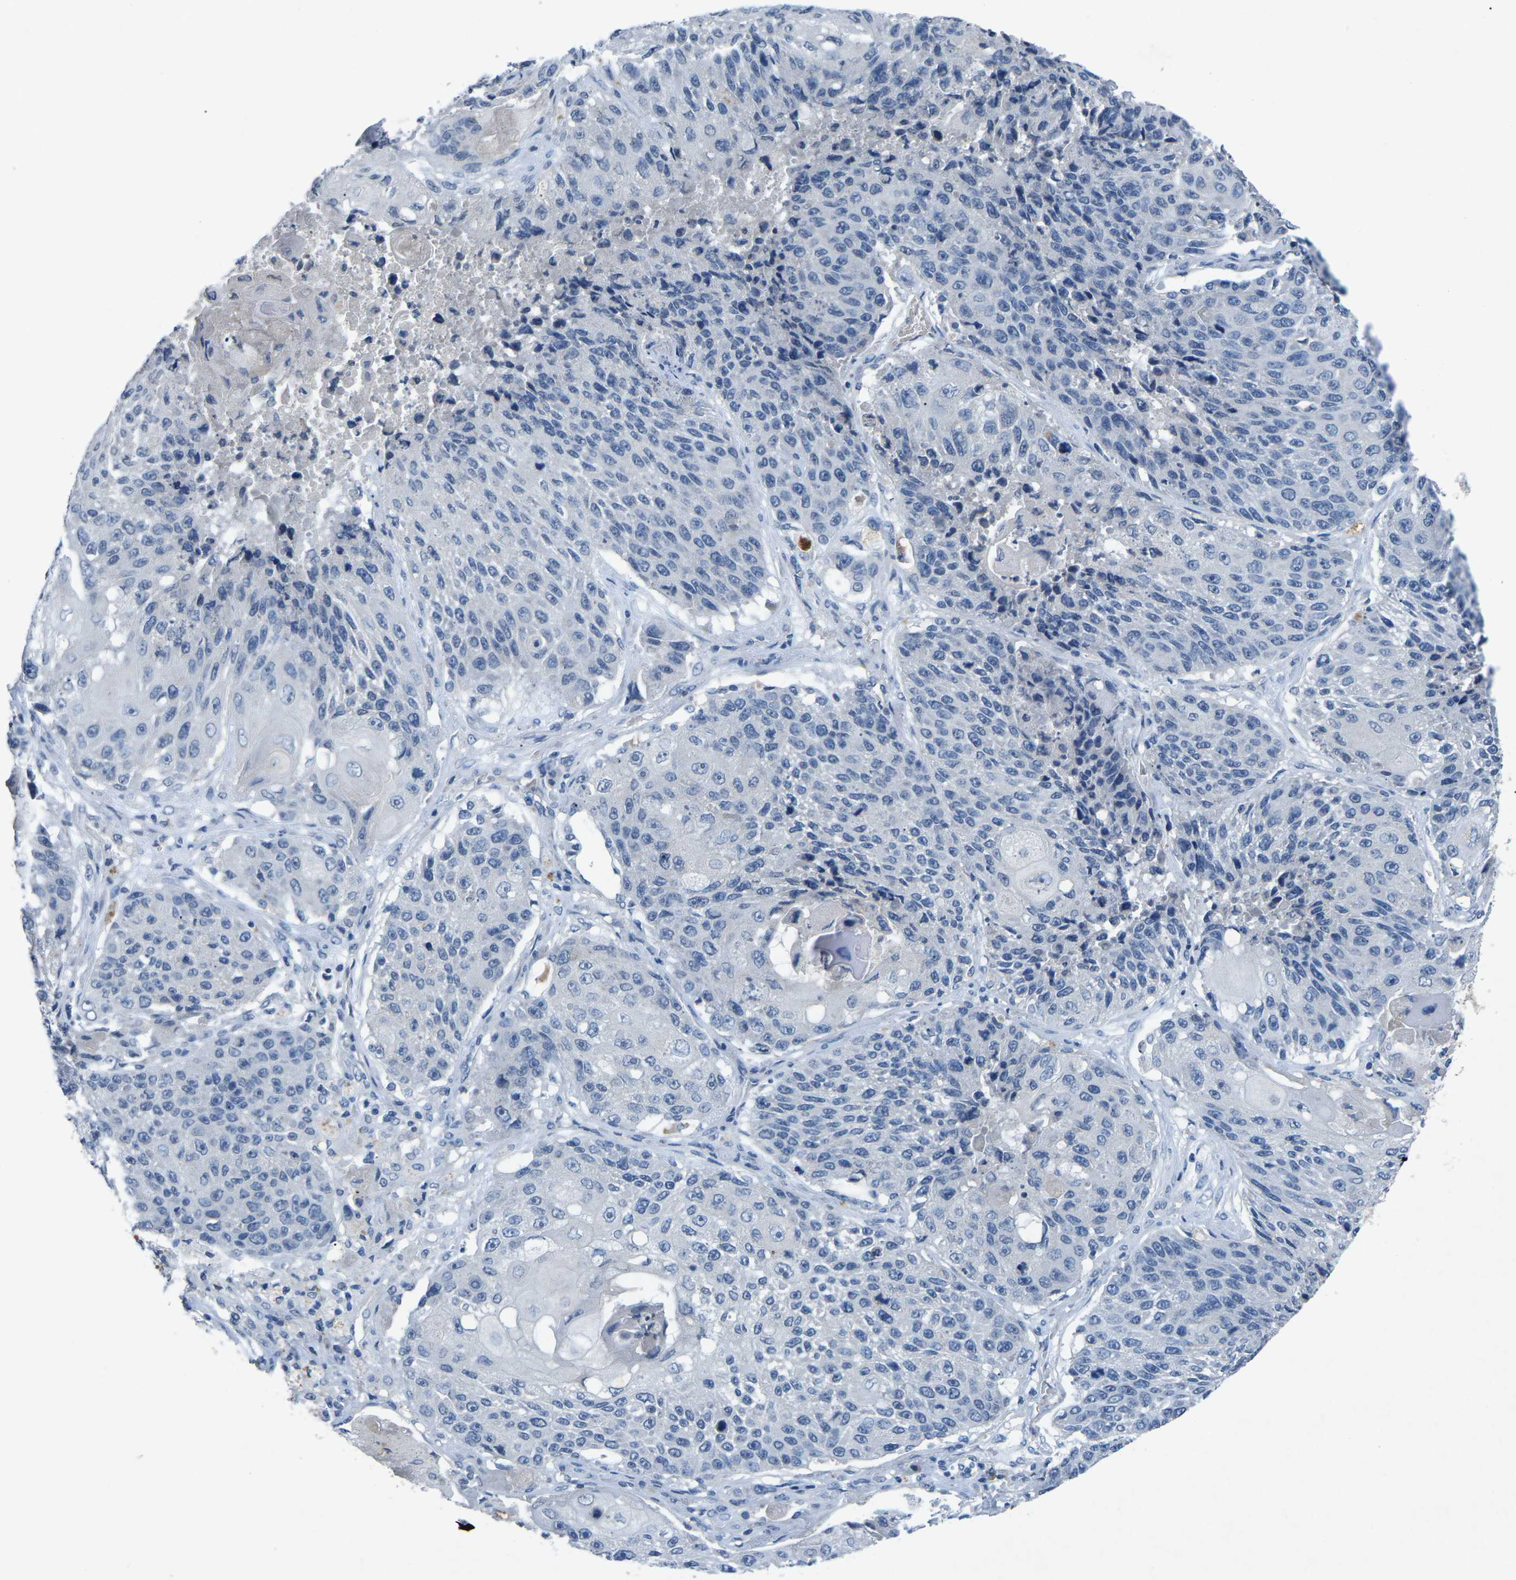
{"staining": {"intensity": "negative", "quantity": "none", "location": "none"}, "tissue": "lung cancer", "cell_type": "Tumor cells", "image_type": "cancer", "snomed": [{"axis": "morphology", "description": "Squamous cell carcinoma, NOS"}, {"axis": "topography", "description": "Lung"}], "caption": "There is no significant positivity in tumor cells of lung cancer (squamous cell carcinoma).", "gene": "PLG", "patient": {"sex": "male", "age": 61}}